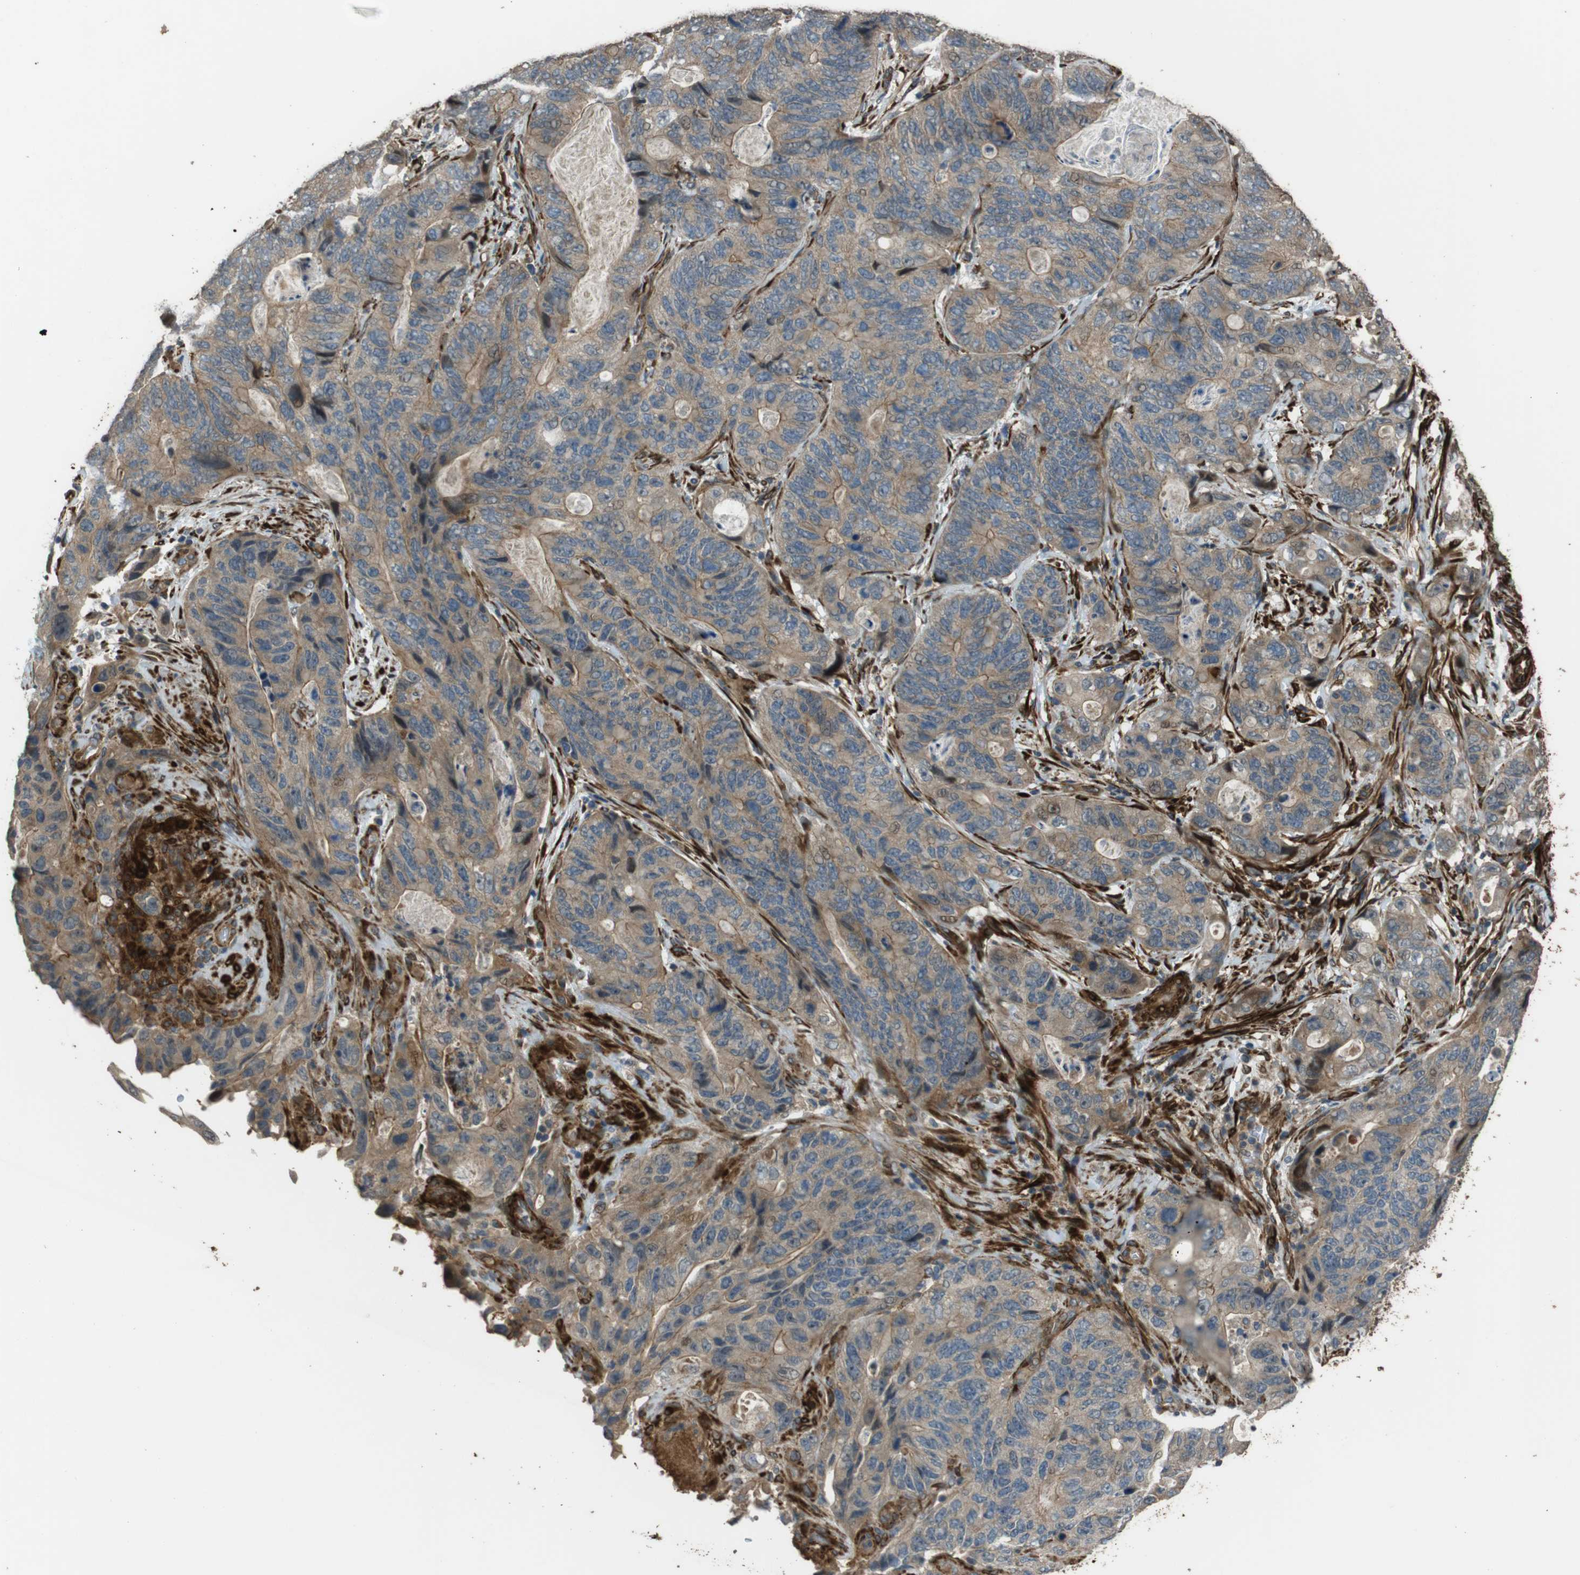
{"staining": {"intensity": "moderate", "quantity": ">75%", "location": "cytoplasmic/membranous"}, "tissue": "stomach cancer", "cell_type": "Tumor cells", "image_type": "cancer", "snomed": [{"axis": "morphology", "description": "Adenocarcinoma, NOS"}, {"axis": "topography", "description": "Stomach"}], "caption": "Stomach cancer (adenocarcinoma) tissue displays moderate cytoplasmic/membranous expression in approximately >75% of tumor cells, visualized by immunohistochemistry.", "gene": "MSRB3", "patient": {"sex": "female", "age": 89}}